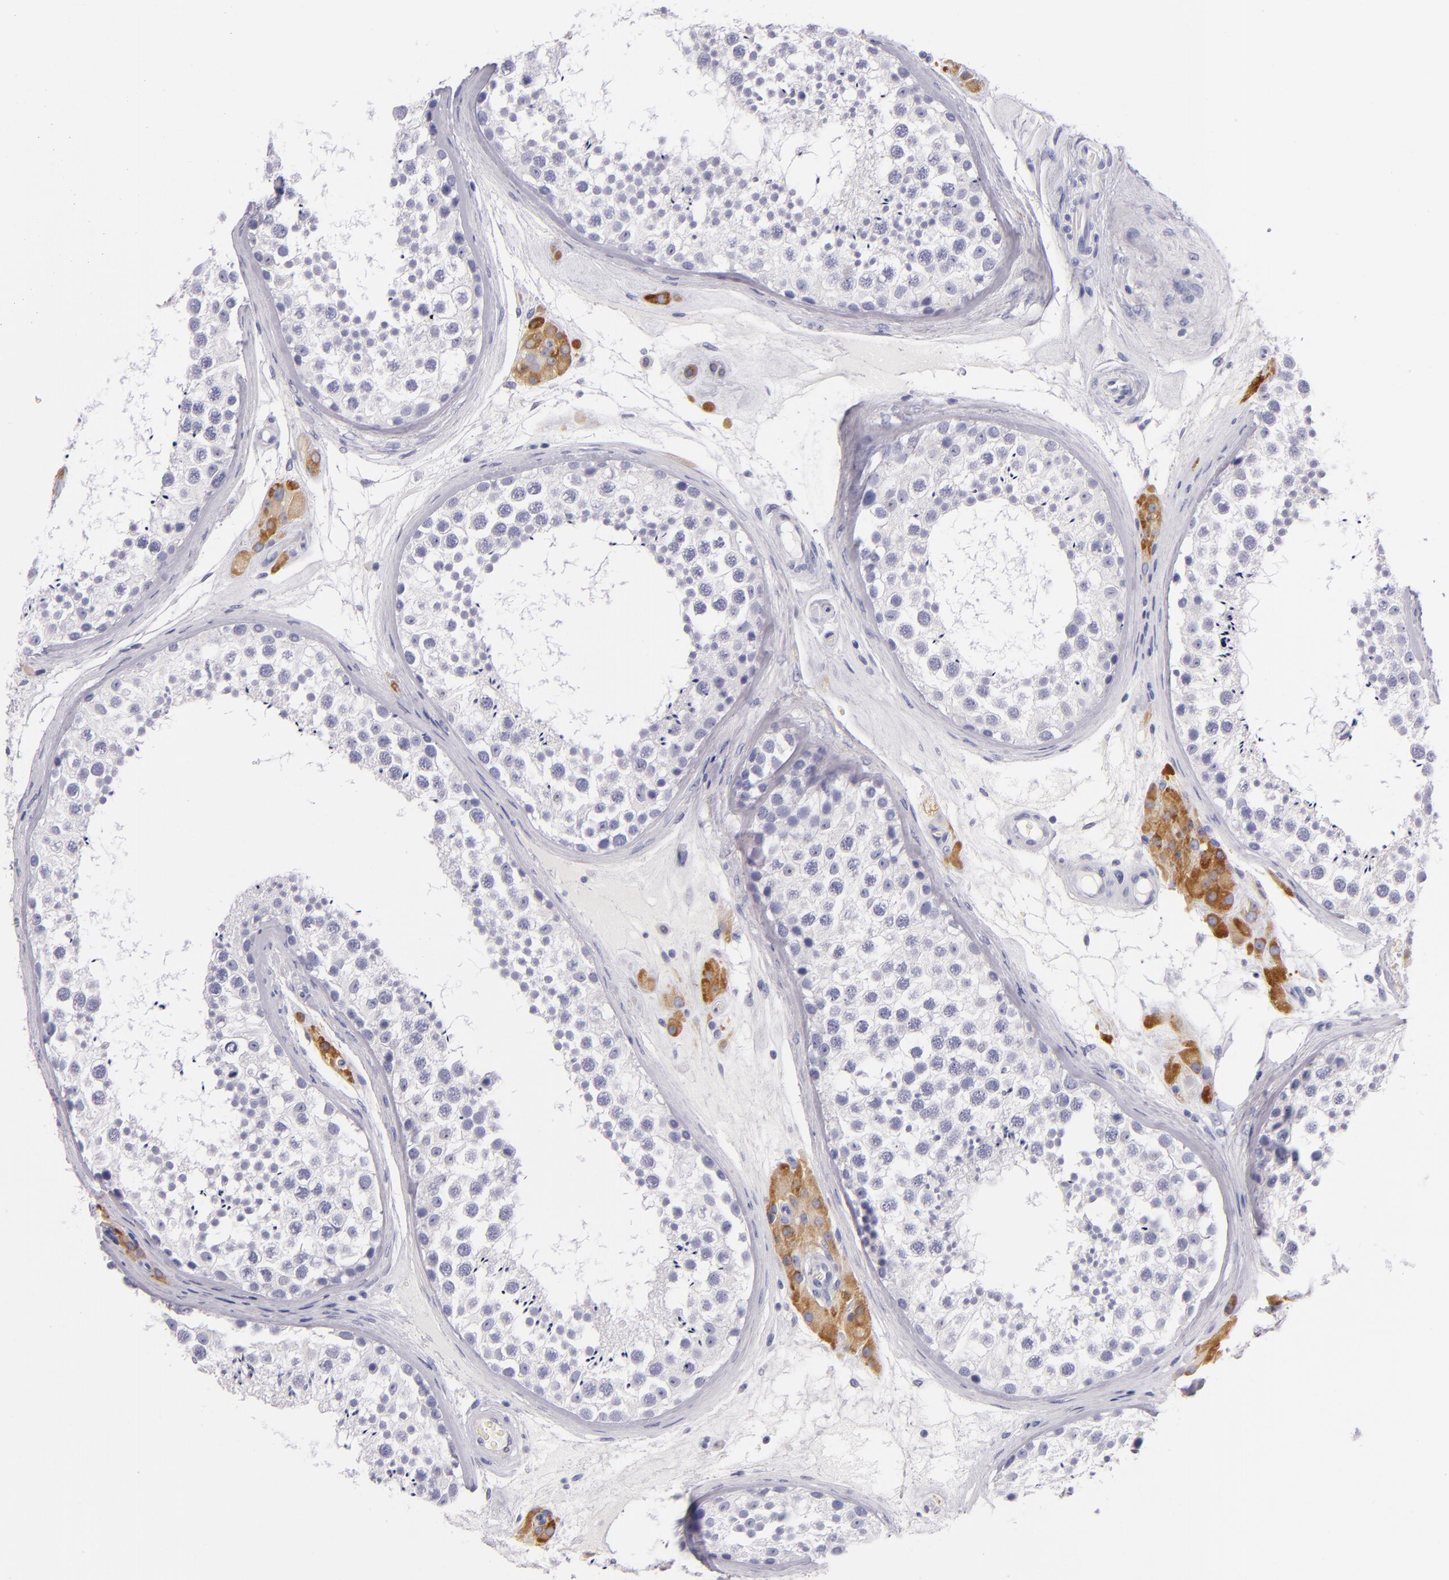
{"staining": {"intensity": "negative", "quantity": "none", "location": "none"}, "tissue": "testis", "cell_type": "Cells in seminiferous ducts", "image_type": "normal", "snomed": [{"axis": "morphology", "description": "Normal tissue, NOS"}, {"axis": "topography", "description": "Testis"}], "caption": "Human testis stained for a protein using IHC shows no positivity in cells in seminiferous ducts.", "gene": "CDH3", "patient": {"sex": "male", "age": 46}}